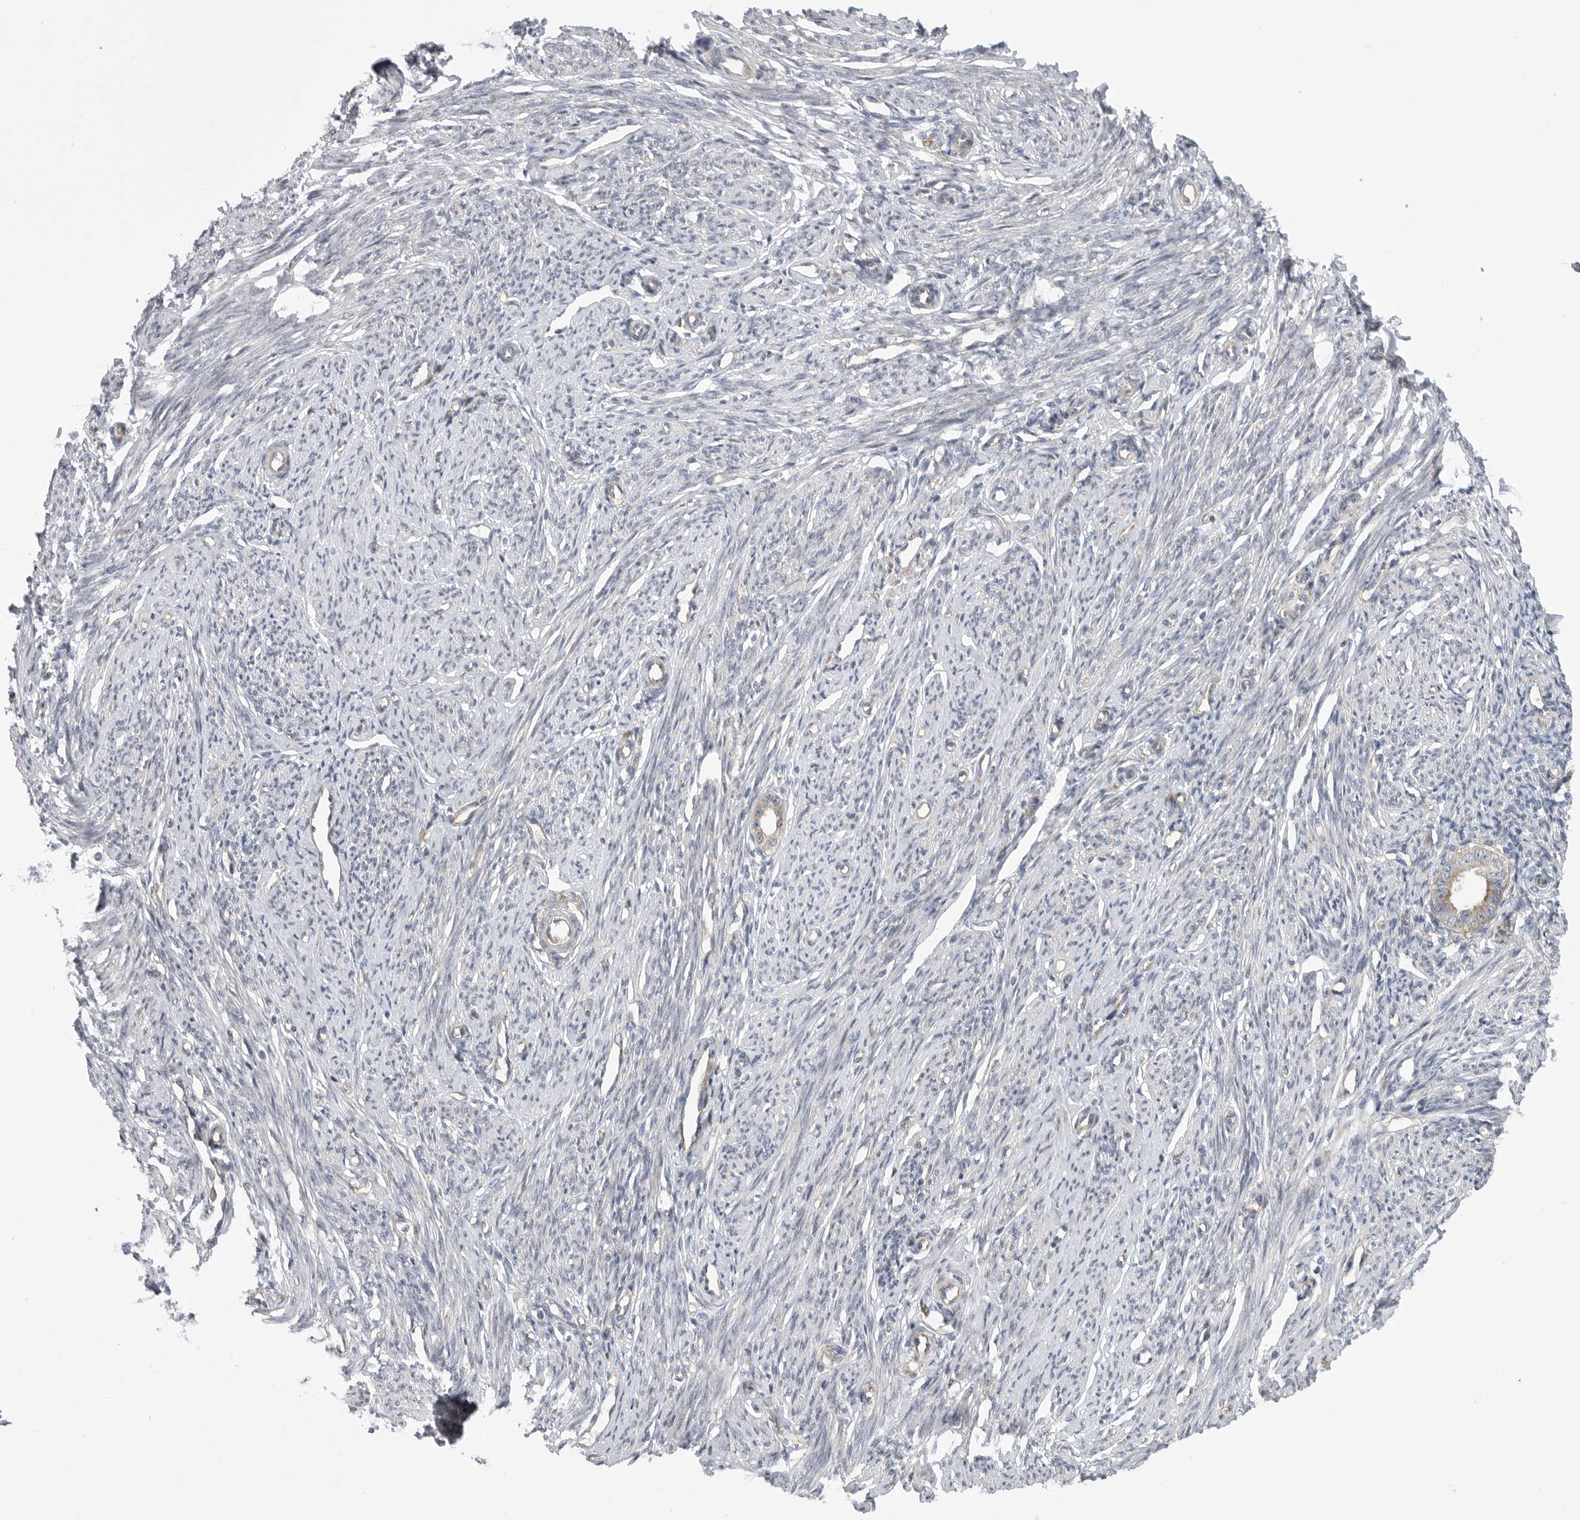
{"staining": {"intensity": "negative", "quantity": "none", "location": "none"}, "tissue": "endometrium", "cell_type": "Cells in endometrial stroma", "image_type": "normal", "snomed": [{"axis": "morphology", "description": "Normal tissue, NOS"}, {"axis": "topography", "description": "Endometrium"}], "caption": "Endometrium was stained to show a protein in brown. There is no significant positivity in cells in endometrial stroma. (Stains: DAB (3,3'-diaminobenzidine) immunohistochemistry (IHC) with hematoxylin counter stain, Microscopy: brightfield microscopy at high magnification).", "gene": "FBXO43", "patient": {"sex": "female", "age": 56}}